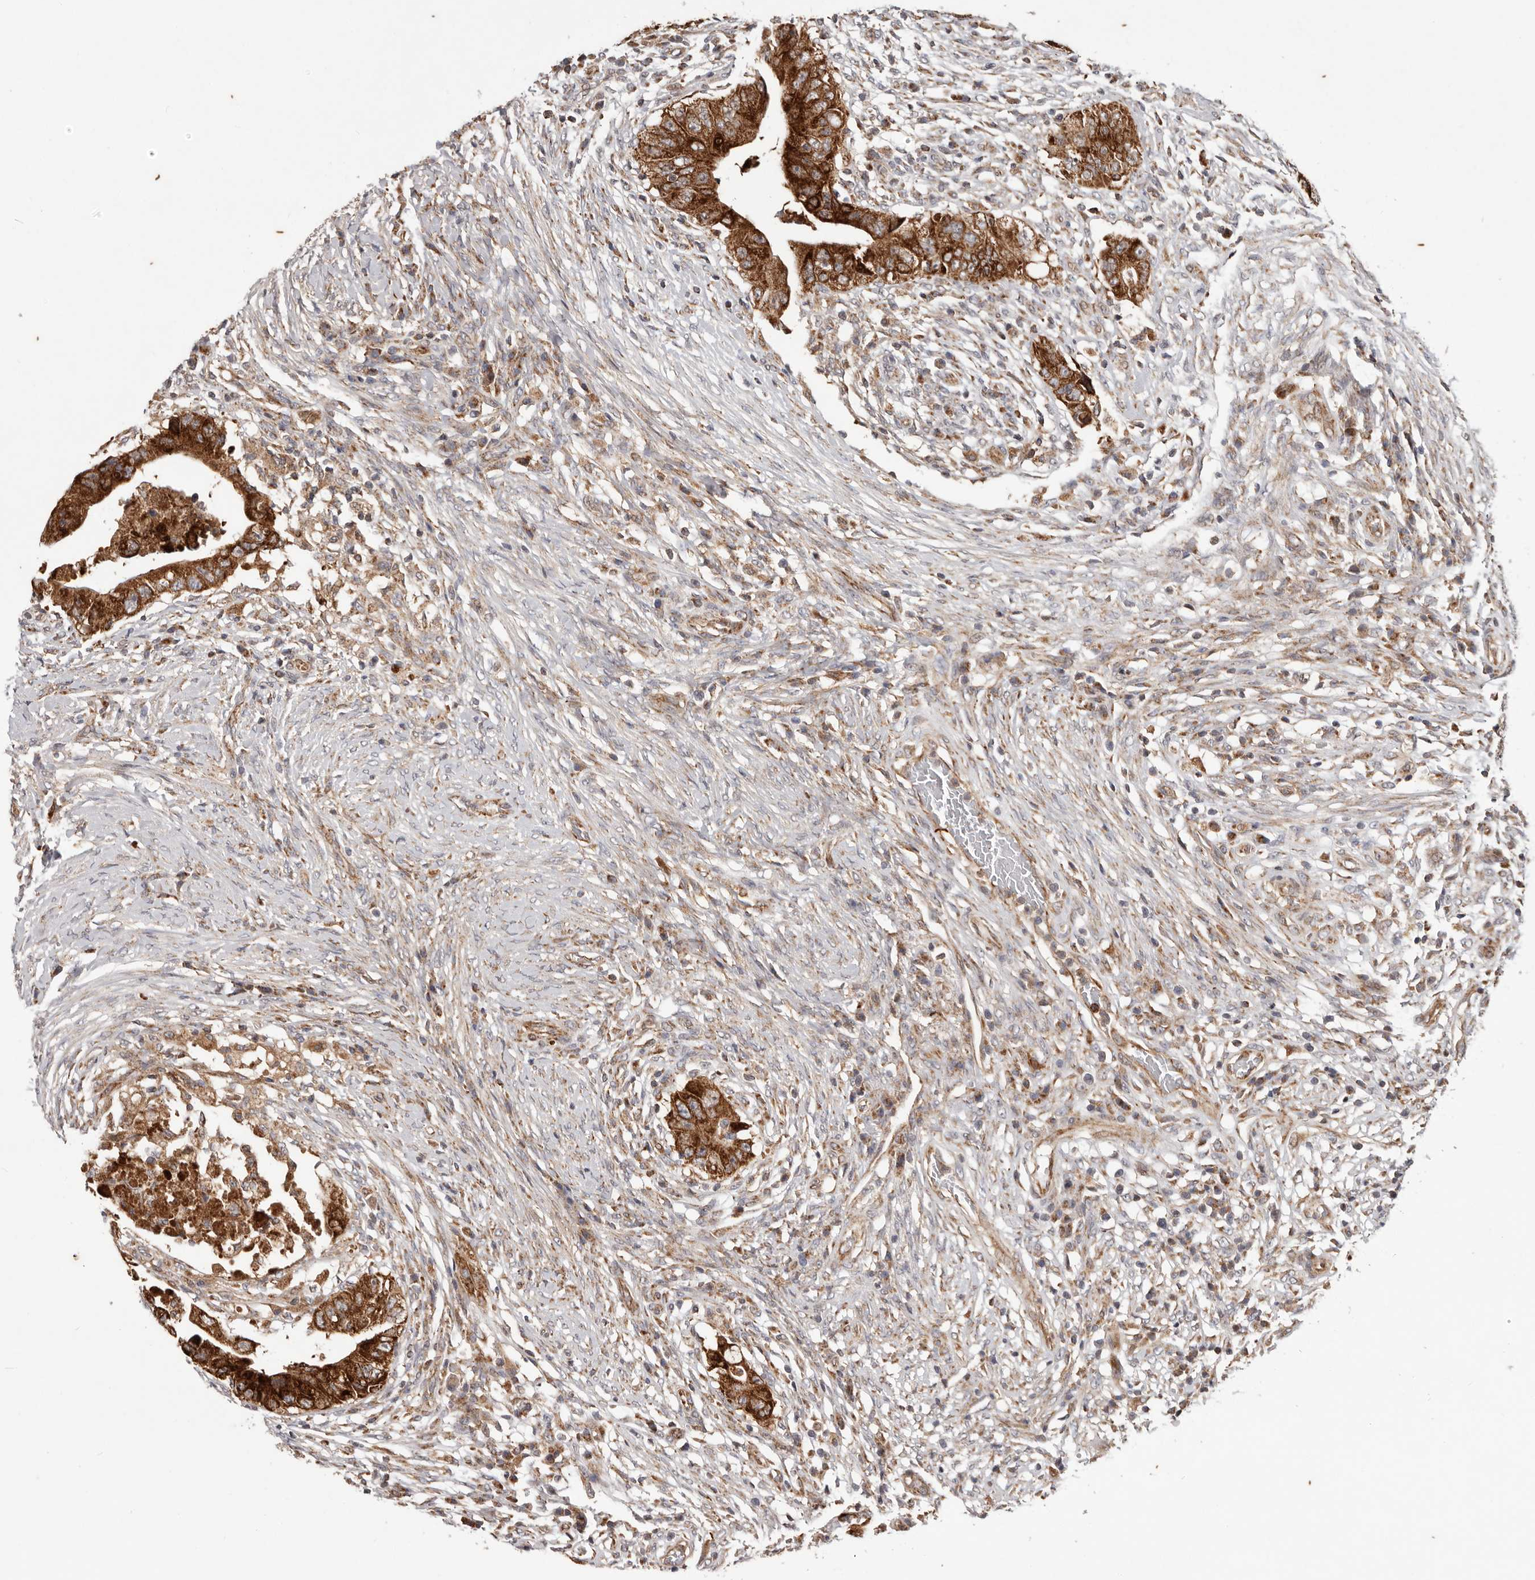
{"staining": {"intensity": "strong", "quantity": ">75%", "location": "cytoplasmic/membranous"}, "tissue": "colorectal cancer", "cell_type": "Tumor cells", "image_type": "cancer", "snomed": [{"axis": "morphology", "description": "Adenocarcinoma, NOS"}, {"axis": "topography", "description": "Rectum"}], "caption": "The image reveals a brown stain indicating the presence of a protein in the cytoplasmic/membranous of tumor cells in colorectal adenocarcinoma.", "gene": "MRPS10", "patient": {"sex": "female", "age": 71}}